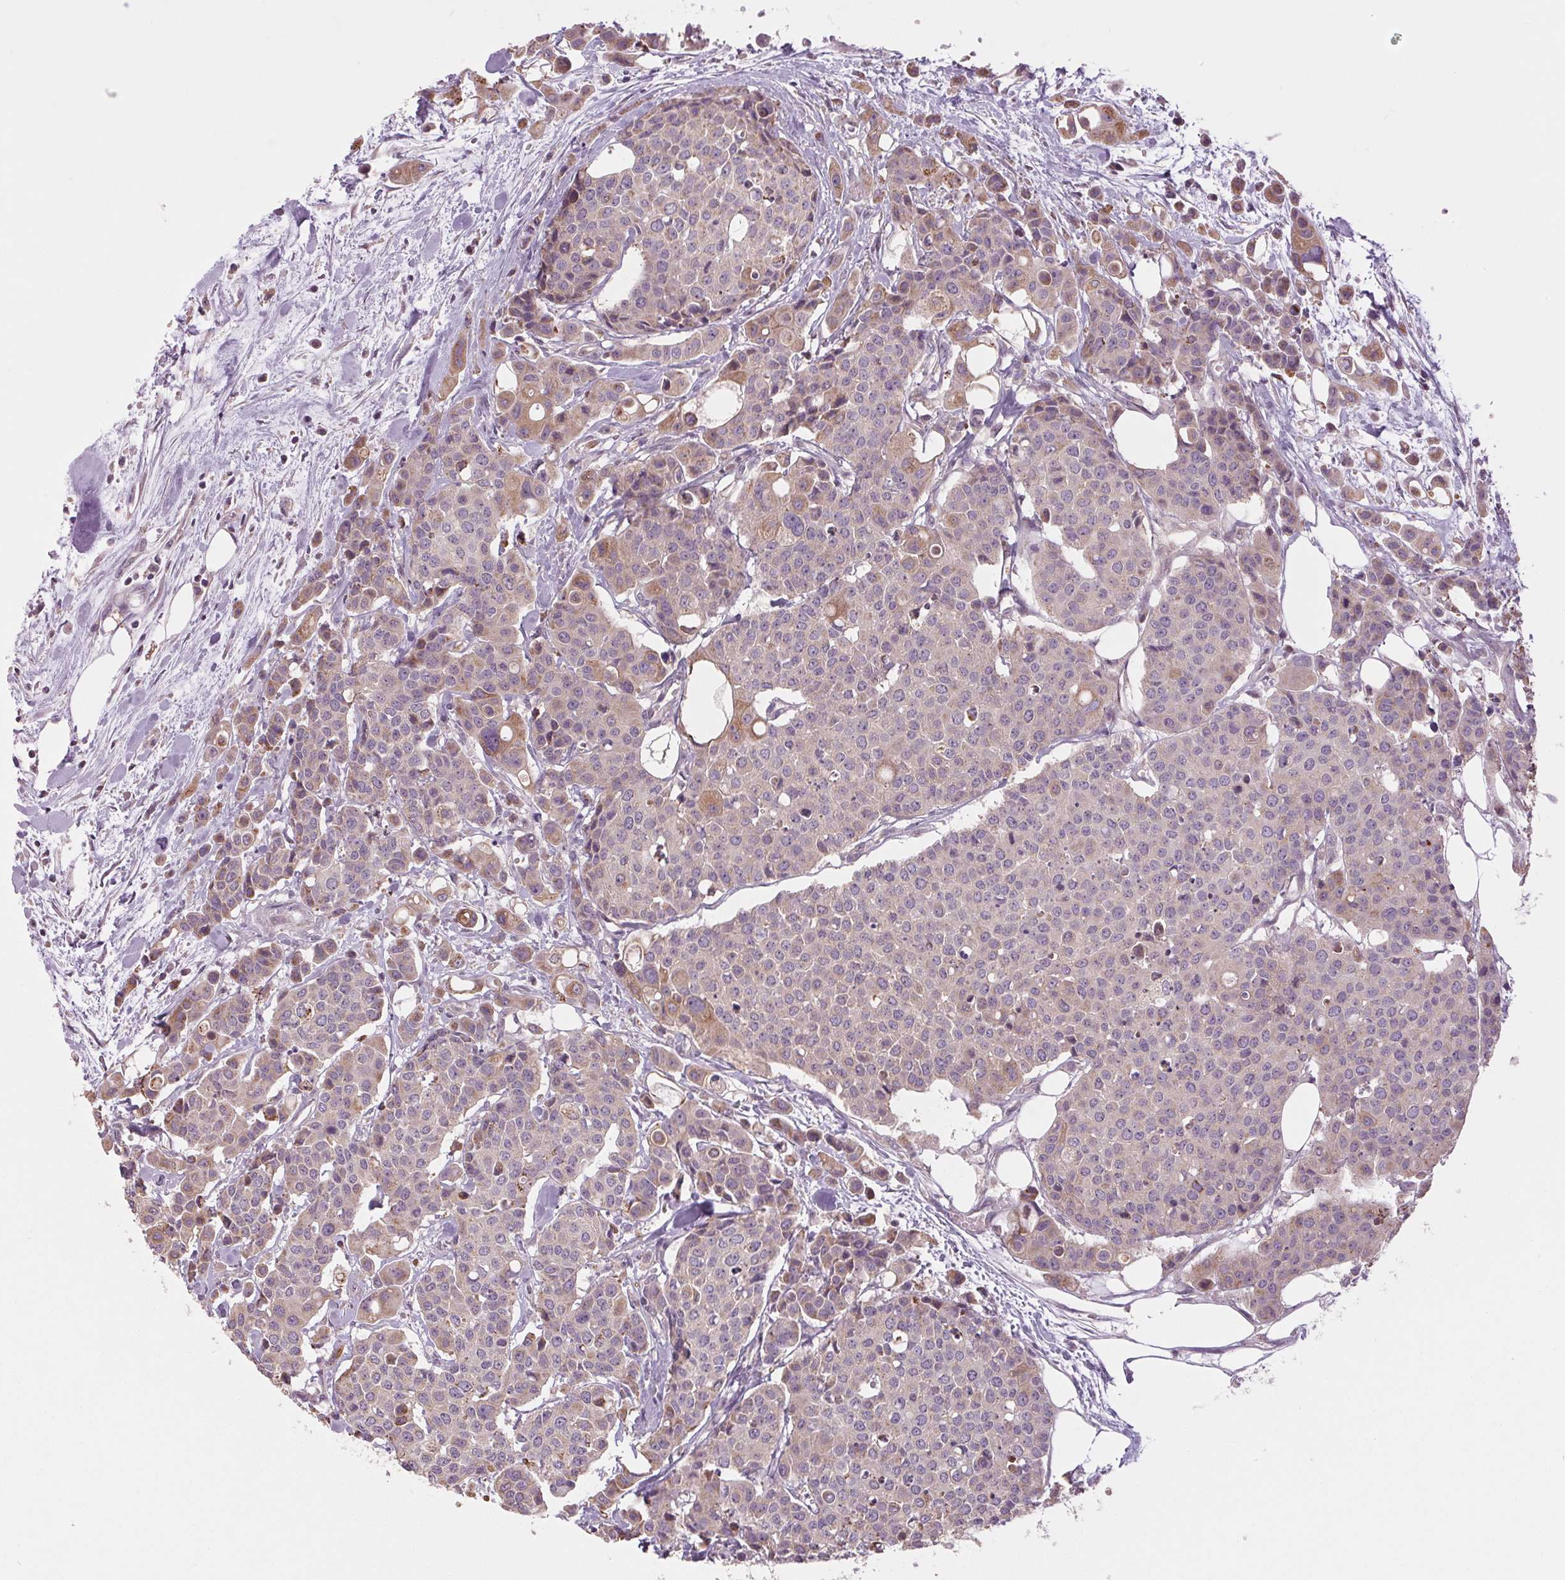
{"staining": {"intensity": "weak", "quantity": "<25%", "location": "cytoplasmic/membranous"}, "tissue": "carcinoid", "cell_type": "Tumor cells", "image_type": "cancer", "snomed": [{"axis": "morphology", "description": "Carcinoid, malignant, NOS"}, {"axis": "topography", "description": "Colon"}], "caption": "Tumor cells are negative for protein expression in human carcinoid (malignant). The staining was performed using DAB (3,3'-diaminobenzidine) to visualize the protein expression in brown, while the nuclei were stained in blue with hematoxylin (Magnification: 20x).", "gene": "MAP3K5", "patient": {"sex": "male", "age": 81}}